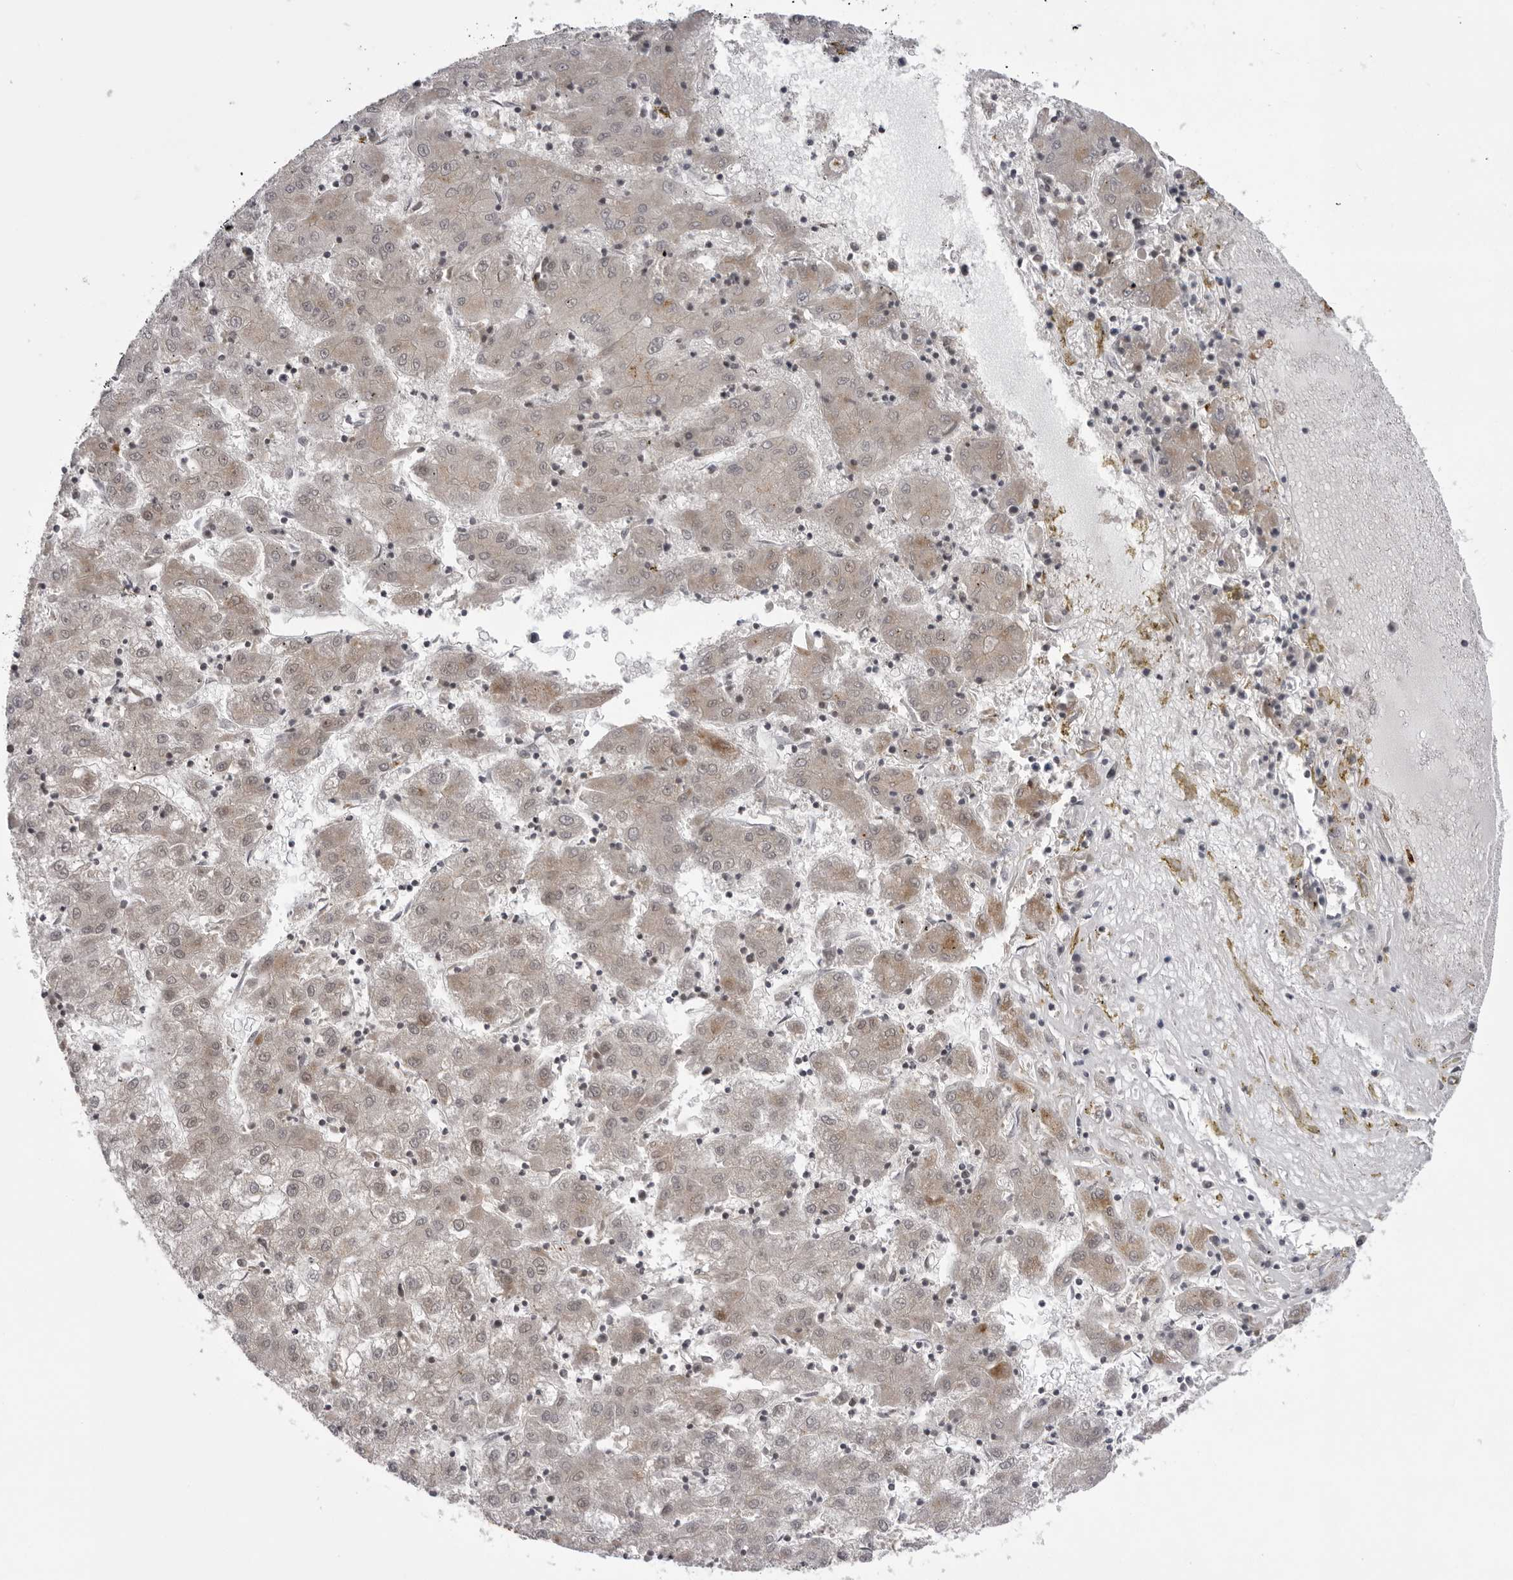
{"staining": {"intensity": "weak", "quantity": "<25%", "location": "cytoplasmic/membranous"}, "tissue": "liver cancer", "cell_type": "Tumor cells", "image_type": "cancer", "snomed": [{"axis": "morphology", "description": "Carcinoma, Hepatocellular, NOS"}, {"axis": "topography", "description": "Liver"}], "caption": "Immunohistochemistry (IHC) micrograph of neoplastic tissue: human hepatocellular carcinoma (liver) stained with DAB (3,3'-diaminobenzidine) demonstrates no significant protein expression in tumor cells. Nuclei are stained in blue.", "gene": "USP43", "patient": {"sex": "male", "age": 72}}